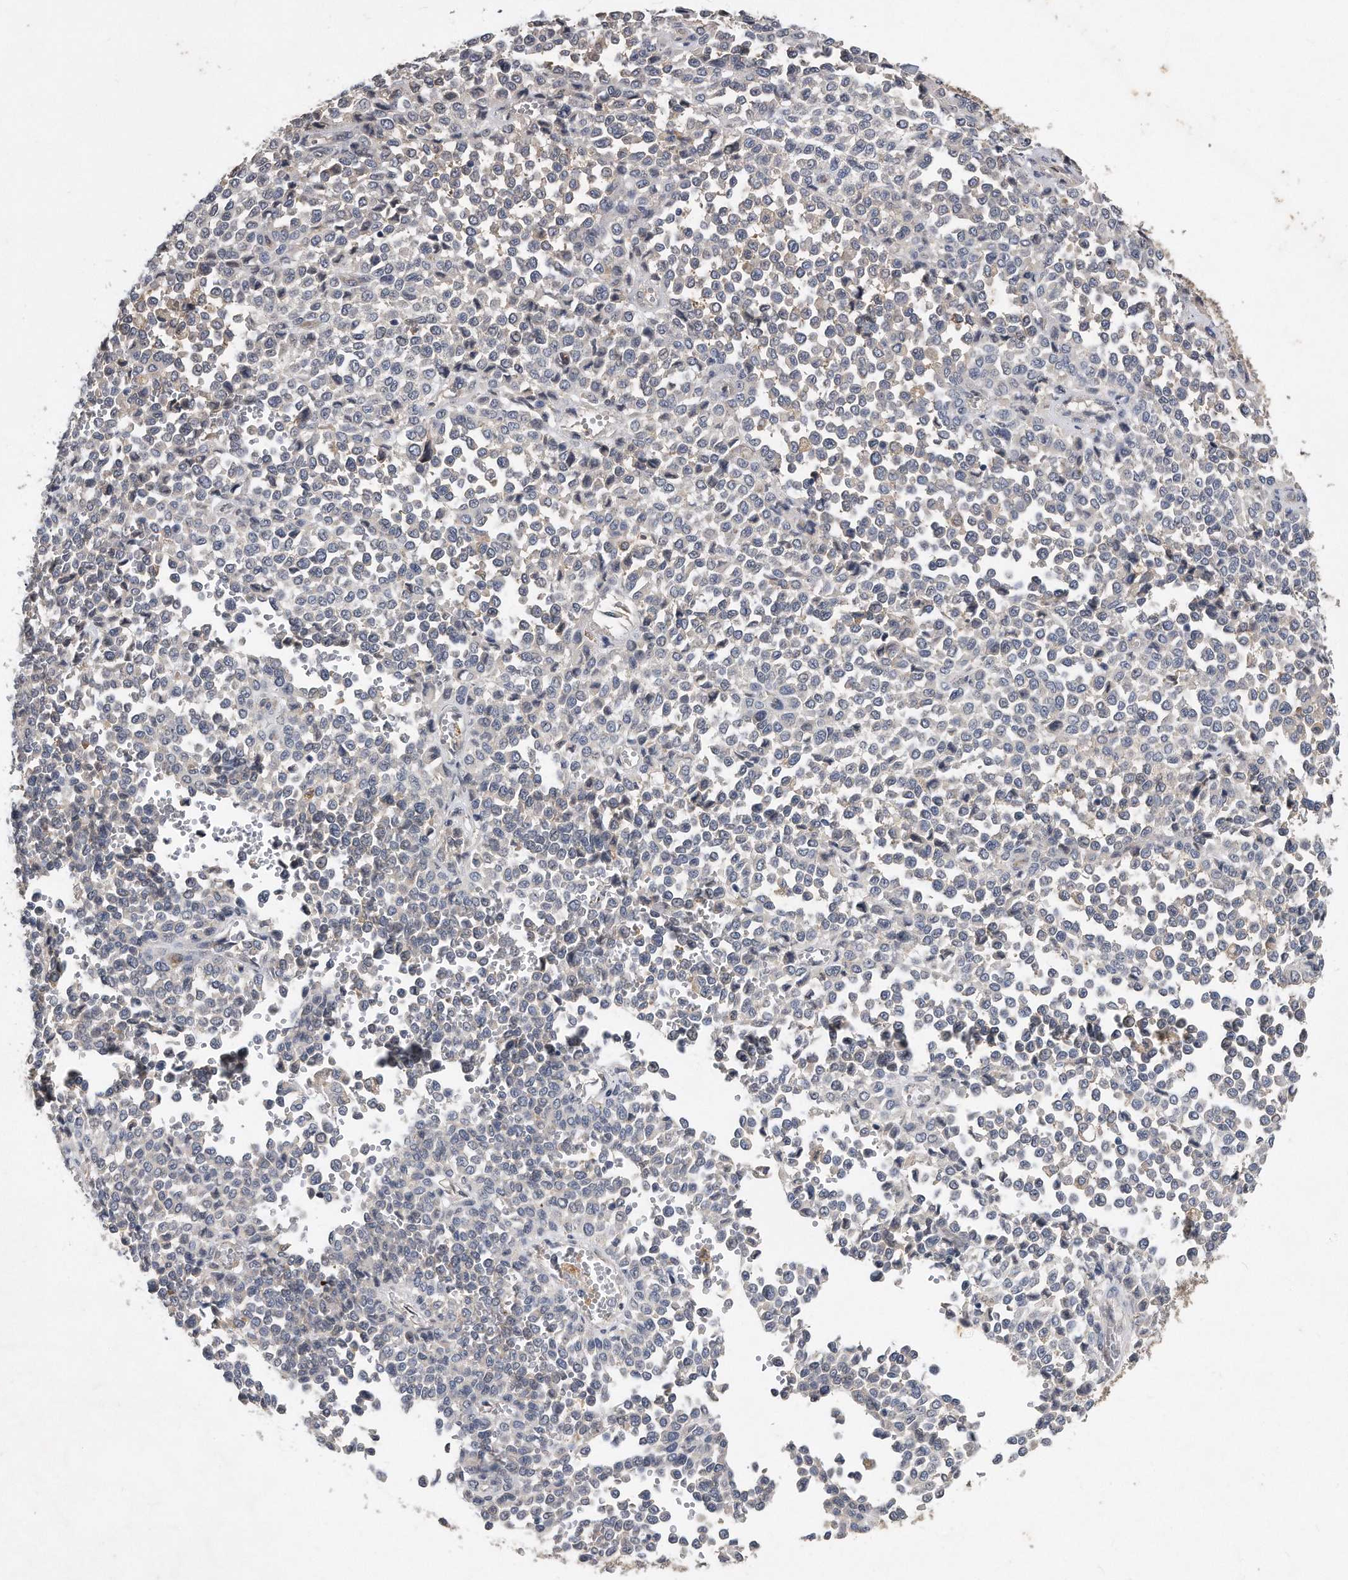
{"staining": {"intensity": "negative", "quantity": "none", "location": "none"}, "tissue": "melanoma", "cell_type": "Tumor cells", "image_type": "cancer", "snomed": [{"axis": "morphology", "description": "Malignant melanoma, Metastatic site"}, {"axis": "topography", "description": "Pancreas"}], "caption": "Immunohistochemical staining of human malignant melanoma (metastatic site) shows no significant expression in tumor cells.", "gene": "HOMER3", "patient": {"sex": "female", "age": 30}}